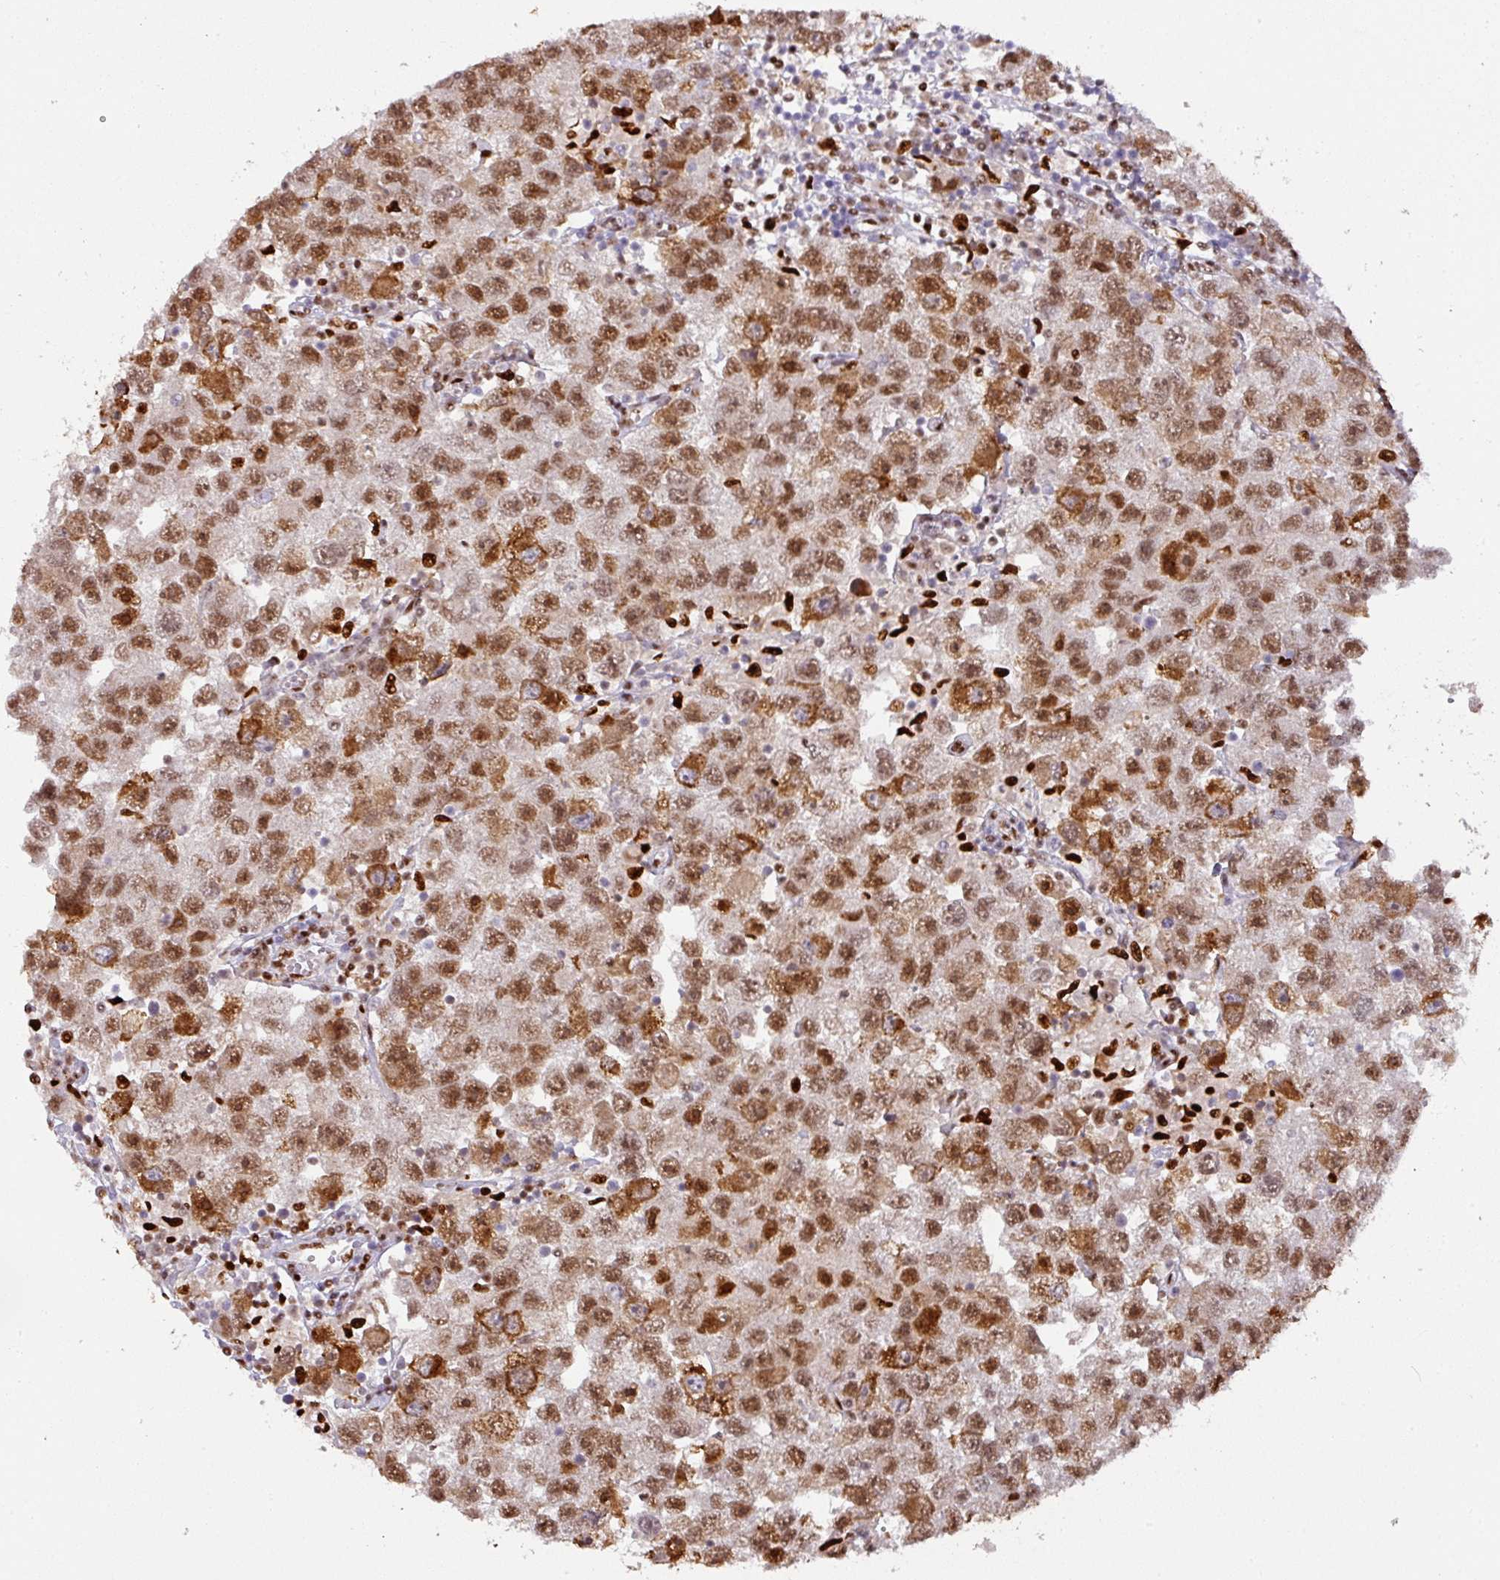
{"staining": {"intensity": "moderate", "quantity": ">75%", "location": "nuclear"}, "tissue": "testis cancer", "cell_type": "Tumor cells", "image_type": "cancer", "snomed": [{"axis": "morphology", "description": "Seminoma, NOS"}, {"axis": "topography", "description": "Testis"}], "caption": "Immunohistochemical staining of testis seminoma reveals medium levels of moderate nuclear protein staining in approximately >75% of tumor cells.", "gene": "SAMHD1", "patient": {"sex": "male", "age": 26}}